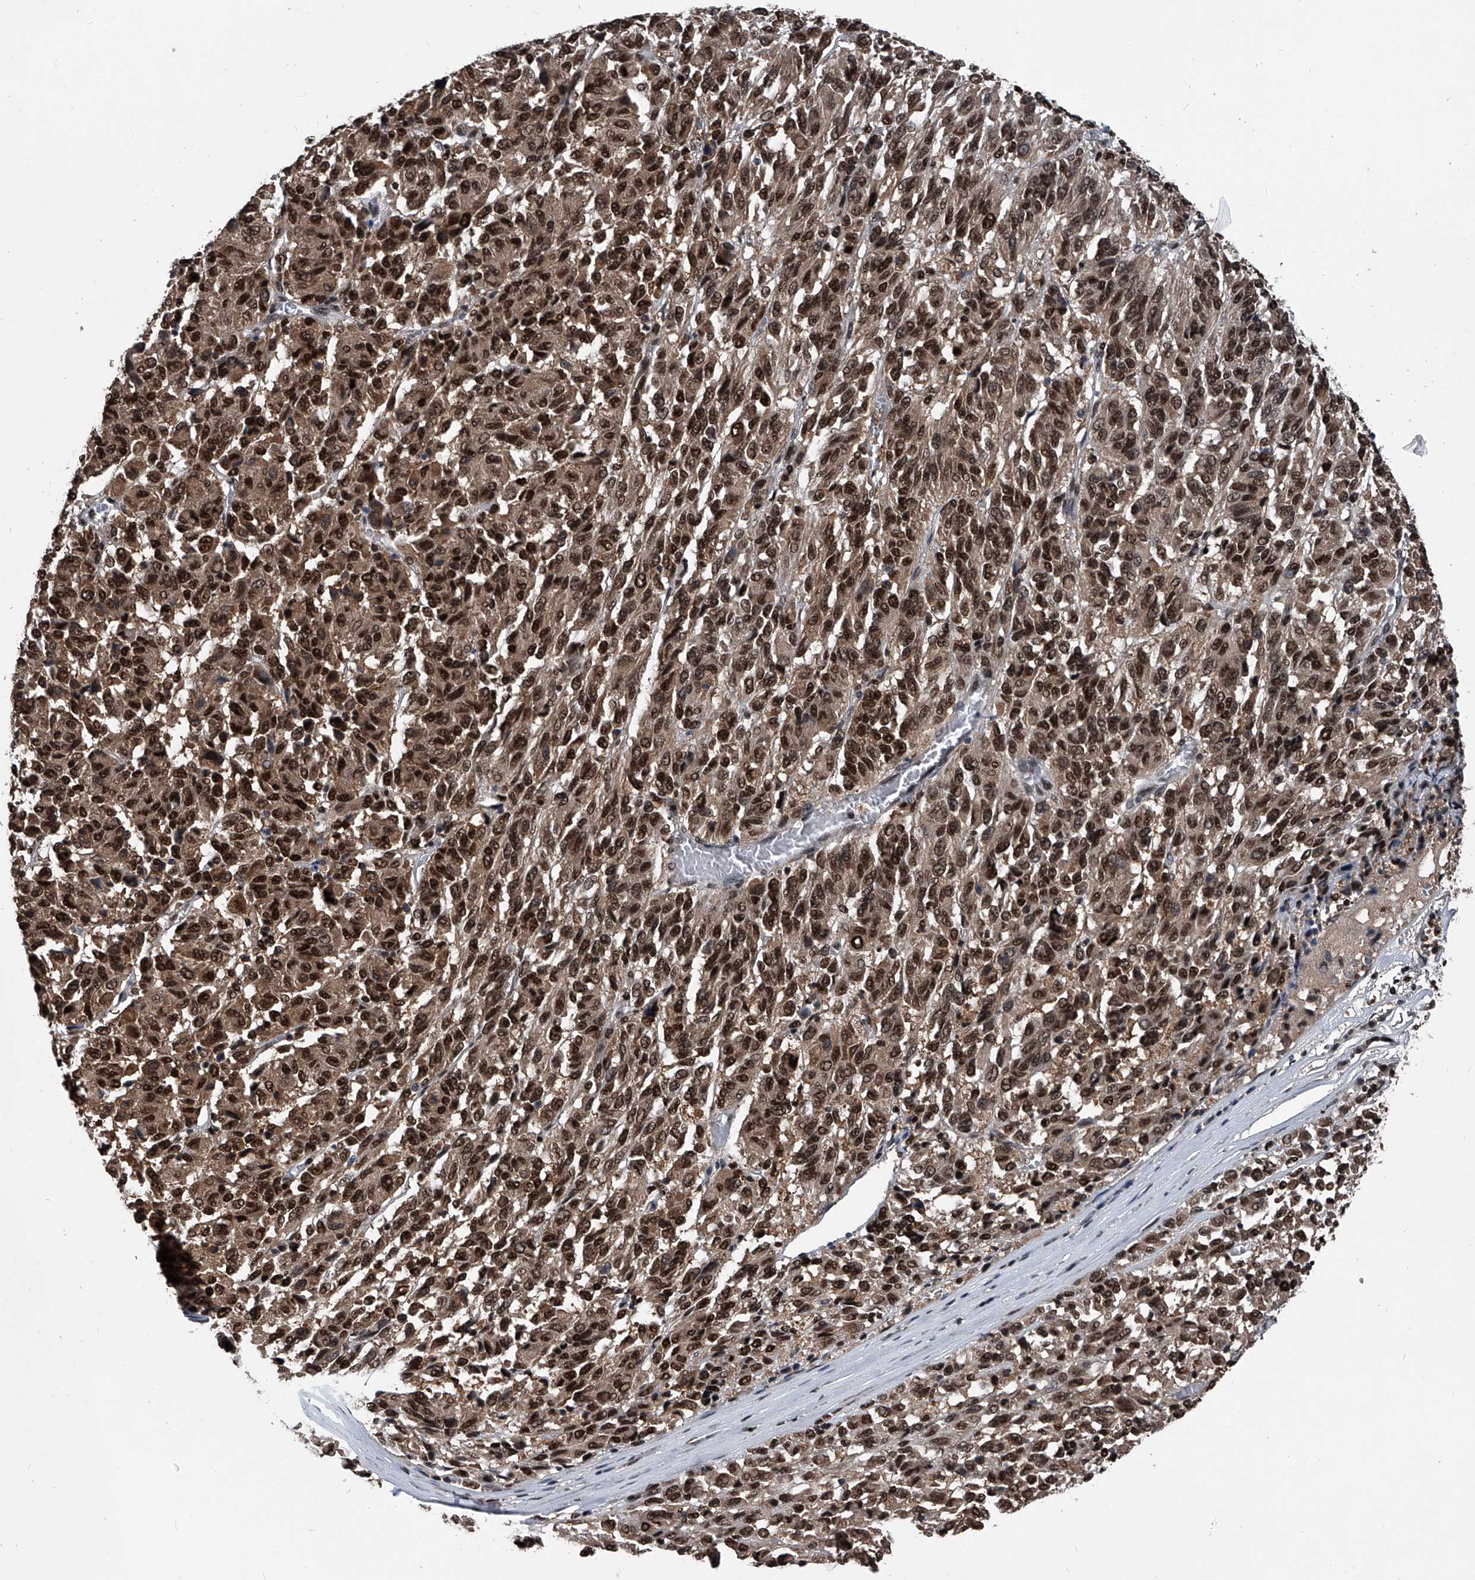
{"staining": {"intensity": "strong", "quantity": ">75%", "location": "nuclear"}, "tissue": "melanoma", "cell_type": "Tumor cells", "image_type": "cancer", "snomed": [{"axis": "morphology", "description": "Malignant melanoma, Metastatic site"}, {"axis": "topography", "description": "Lung"}], "caption": "Strong nuclear staining for a protein is identified in about >75% of tumor cells of melanoma using immunohistochemistry (IHC).", "gene": "FKBP5", "patient": {"sex": "male", "age": 64}}